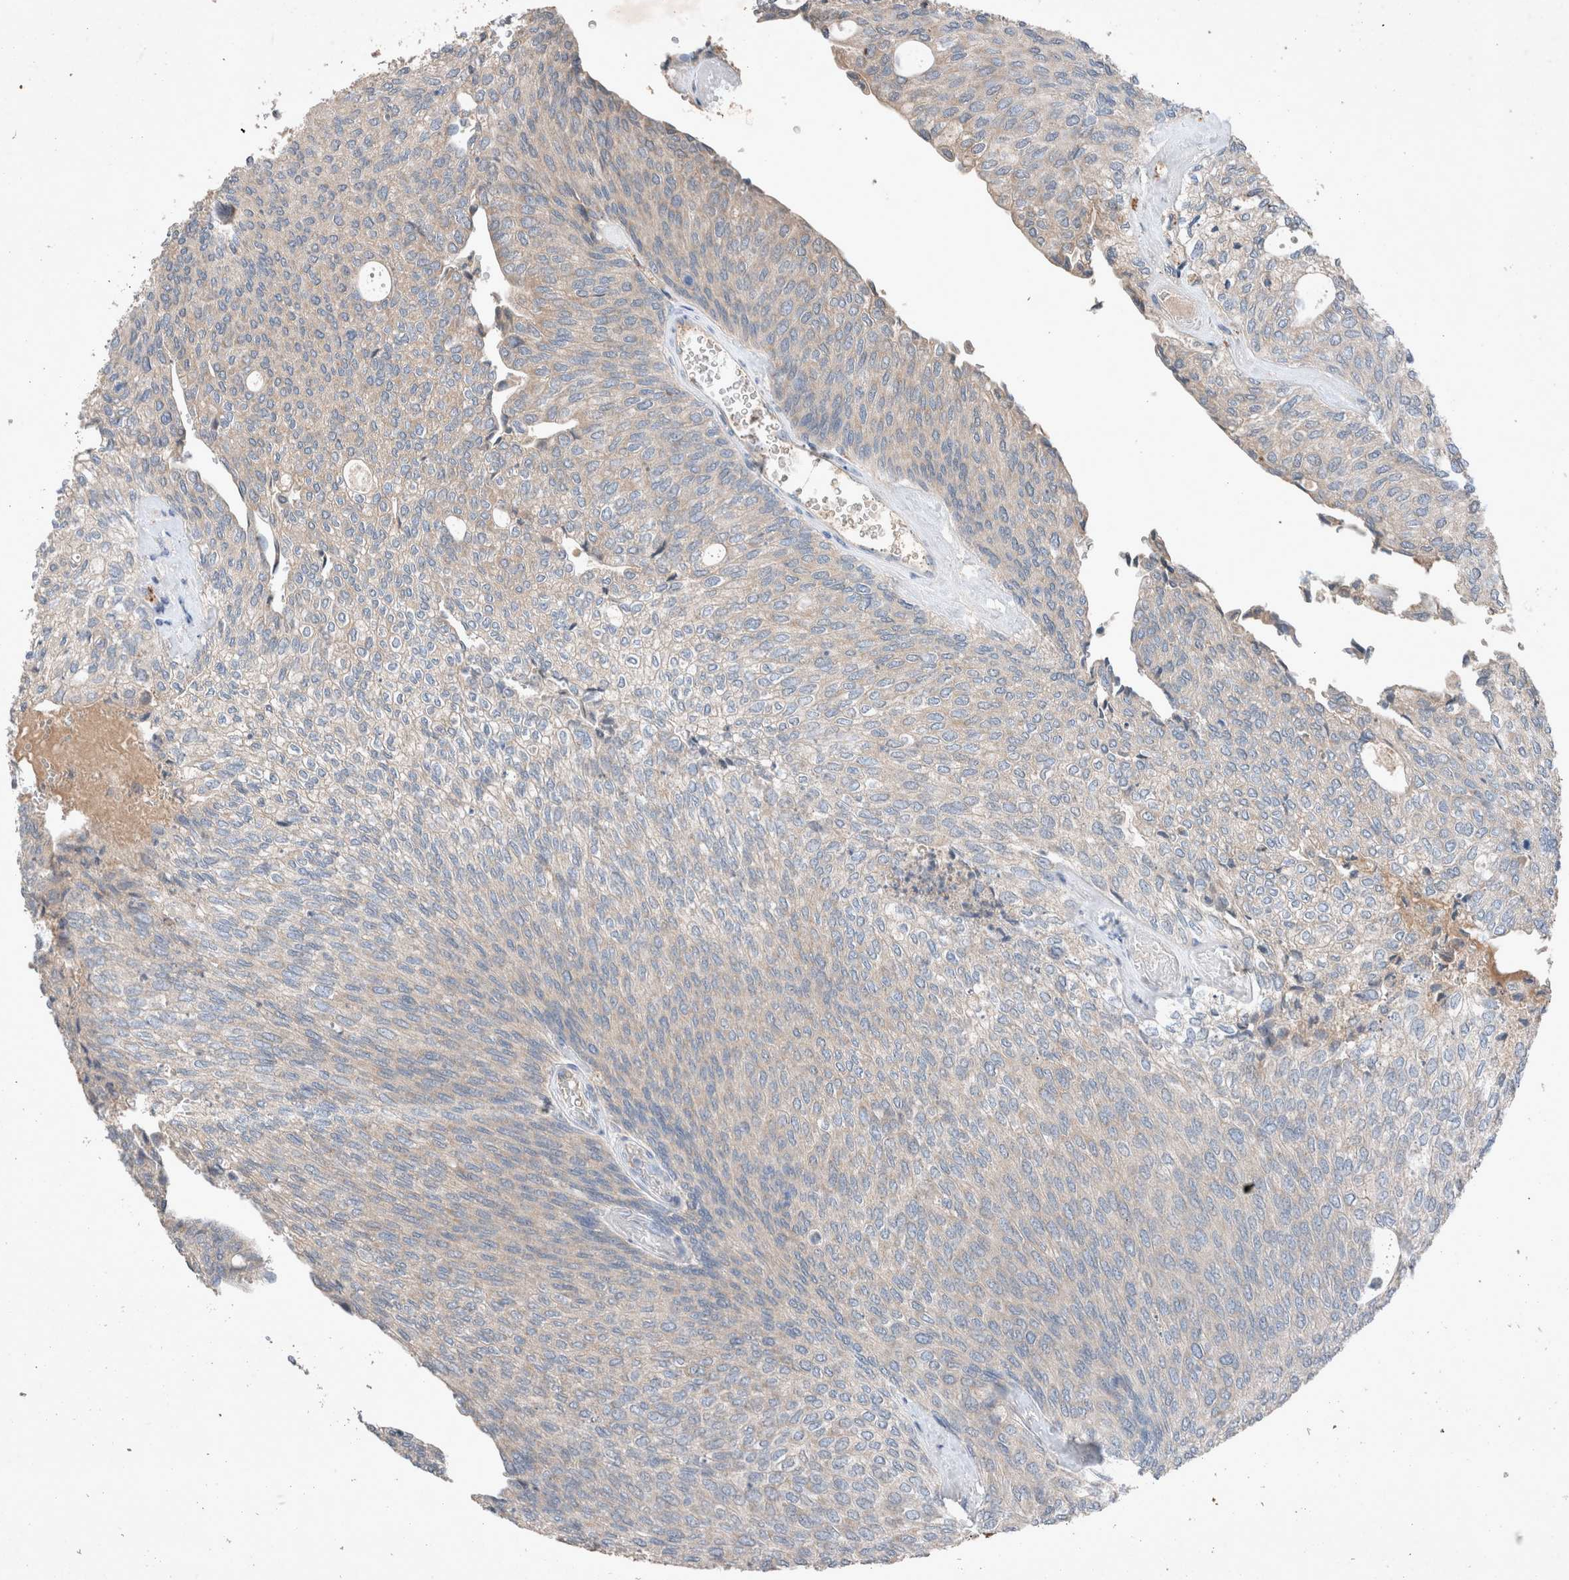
{"staining": {"intensity": "negative", "quantity": "none", "location": "none"}, "tissue": "urothelial cancer", "cell_type": "Tumor cells", "image_type": "cancer", "snomed": [{"axis": "morphology", "description": "Urothelial carcinoma, Low grade"}, {"axis": "topography", "description": "Urinary bladder"}], "caption": "Immunohistochemistry (IHC) photomicrograph of human urothelial carcinoma (low-grade) stained for a protein (brown), which demonstrates no staining in tumor cells.", "gene": "UGCG", "patient": {"sex": "female", "age": 79}}